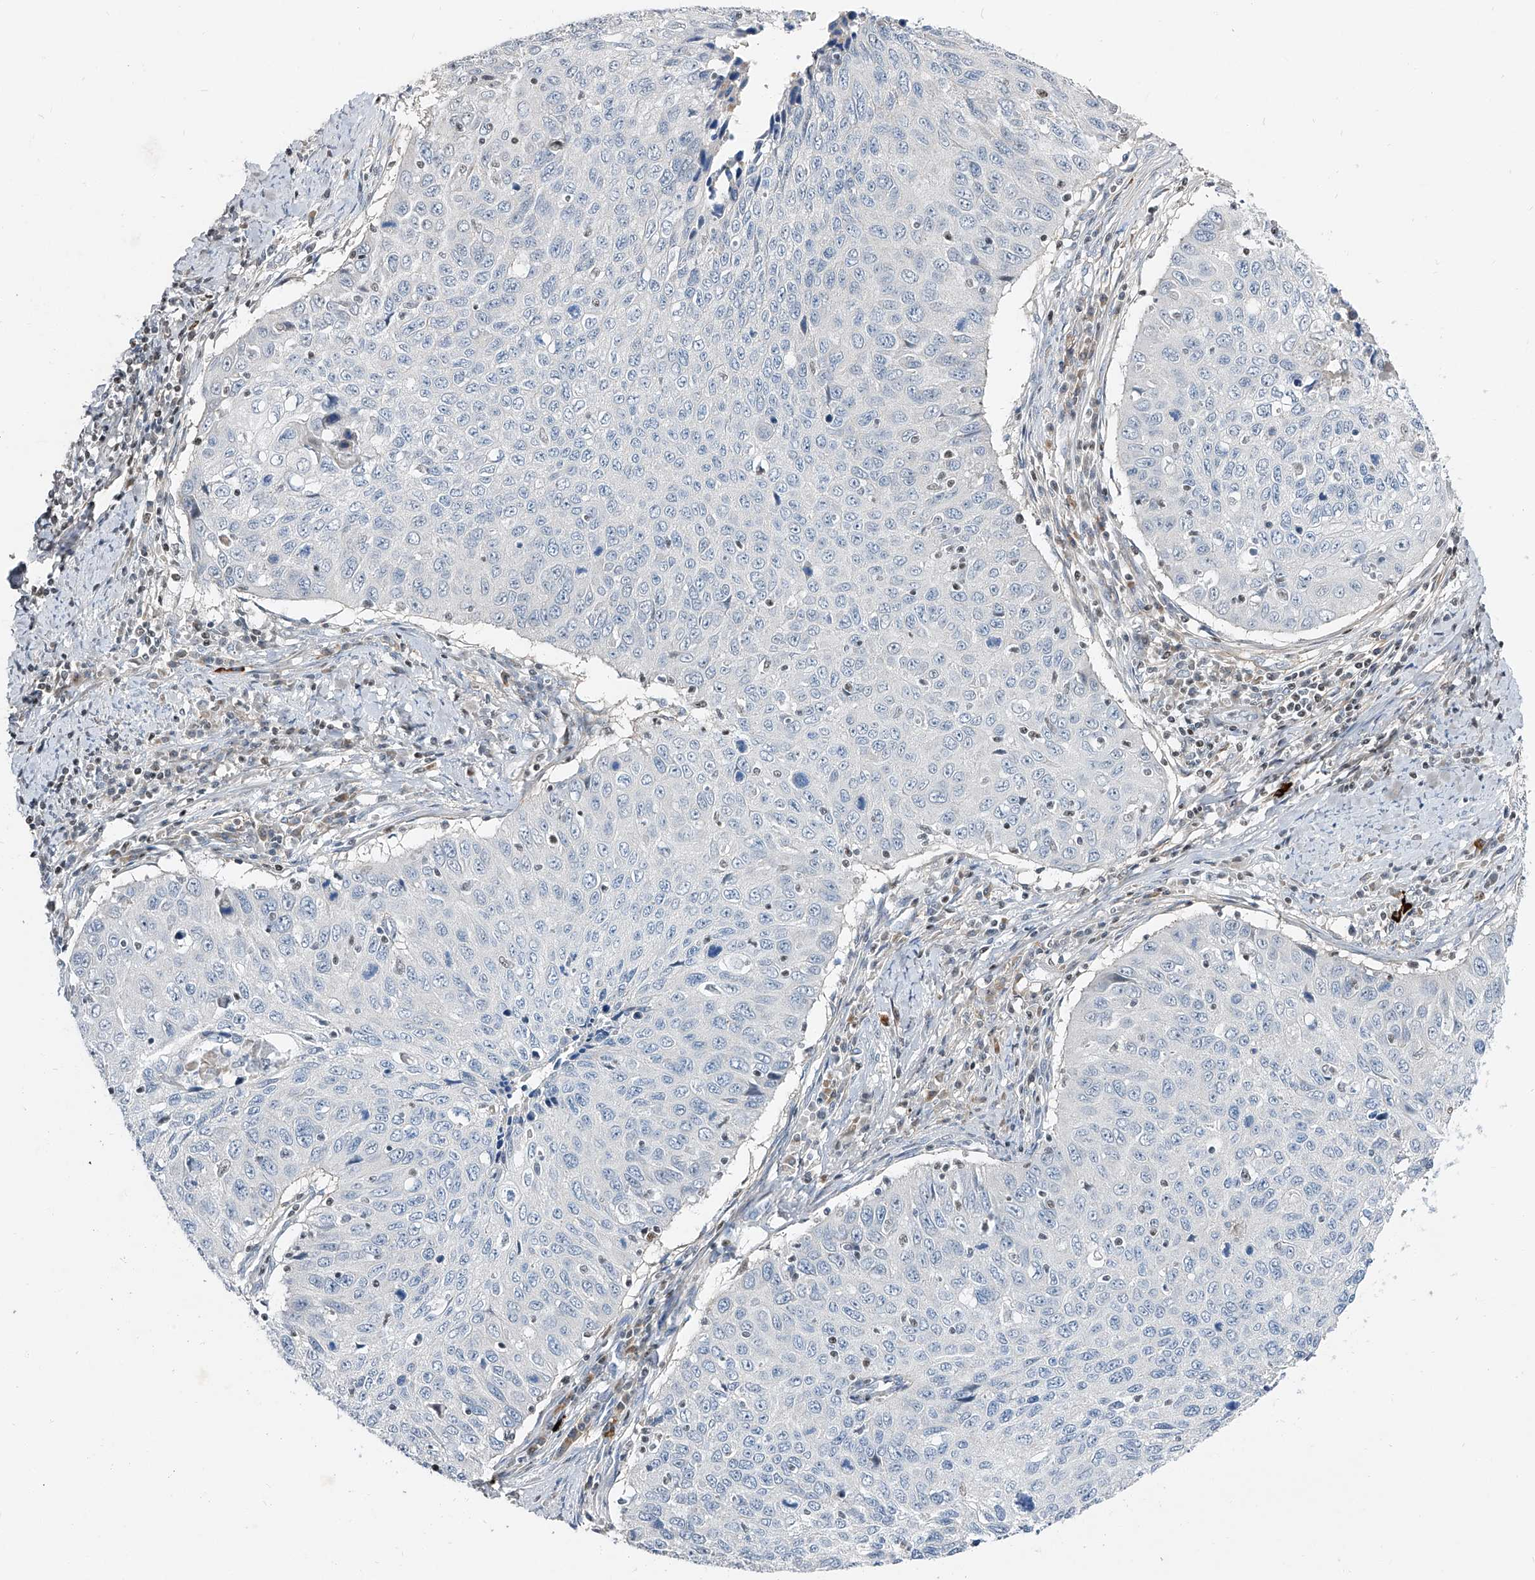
{"staining": {"intensity": "negative", "quantity": "none", "location": "none"}, "tissue": "cervical cancer", "cell_type": "Tumor cells", "image_type": "cancer", "snomed": [{"axis": "morphology", "description": "Squamous cell carcinoma, NOS"}, {"axis": "topography", "description": "Cervix"}], "caption": "DAB (3,3'-diaminobenzidine) immunohistochemical staining of human cervical squamous cell carcinoma shows no significant expression in tumor cells. (DAB (3,3'-diaminobenzidine) immunohistochemistry visualized using brightfield microscopy, high magnification).", "gene": "HOXA3", "patient": {"sex": "female", "age": 53}}